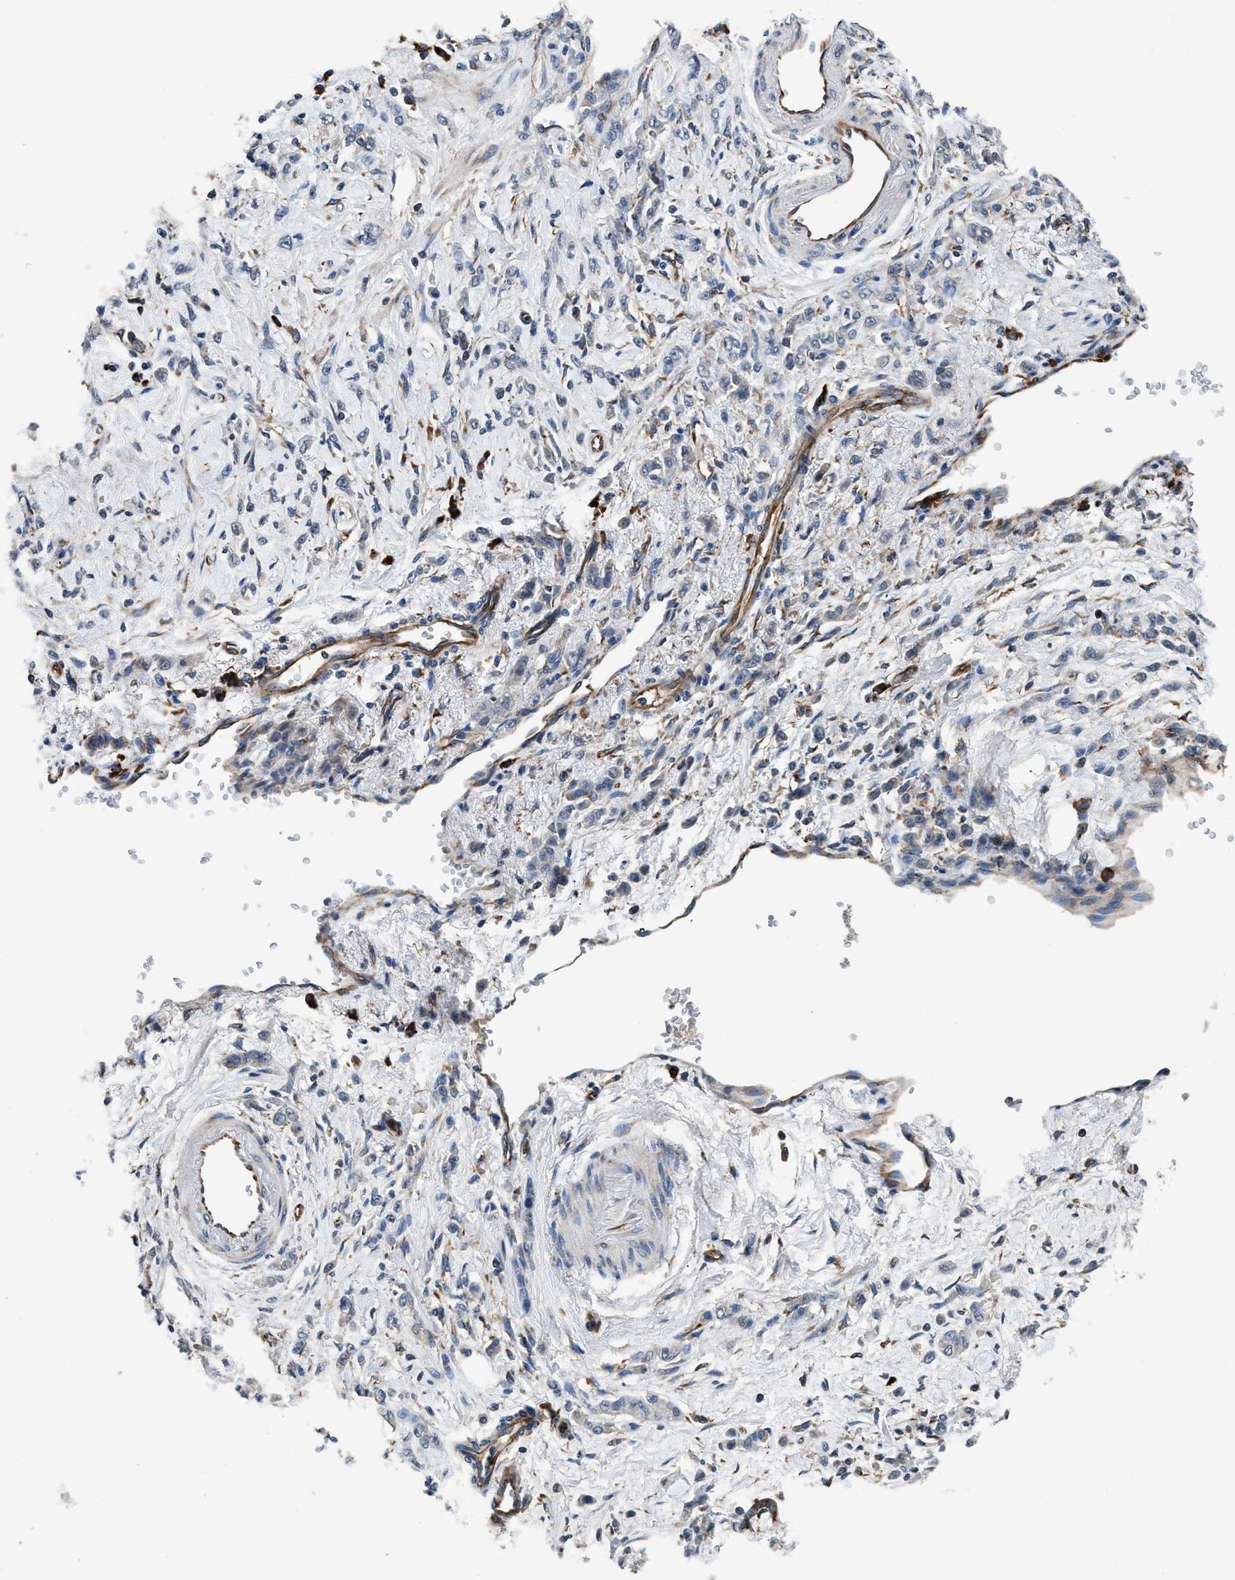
{"staining": {"intensity": "negative", "quantity": "none", "location": "none"}, "tissue": "stomach cancer", "cell_type": "Tumor cells", "image_type": "cancer", "snomed": [{"axis": "morphology", "description": "Normal tissue, NOS"}, {"axis": "morphology", "description": "Adenocarcinoma, NOS"}, {"axis": "topography", "description": "Stomach"}], "caption": "This histopathology image is of adenocarcinoma (stomach) stained with immunohistochemistry to label a protein in brown with the nuclei are counter-stained blue. There is no expression in tumor cells.", "gene": "ENDOG", "patient": {"sex": "male", "age": 82}}